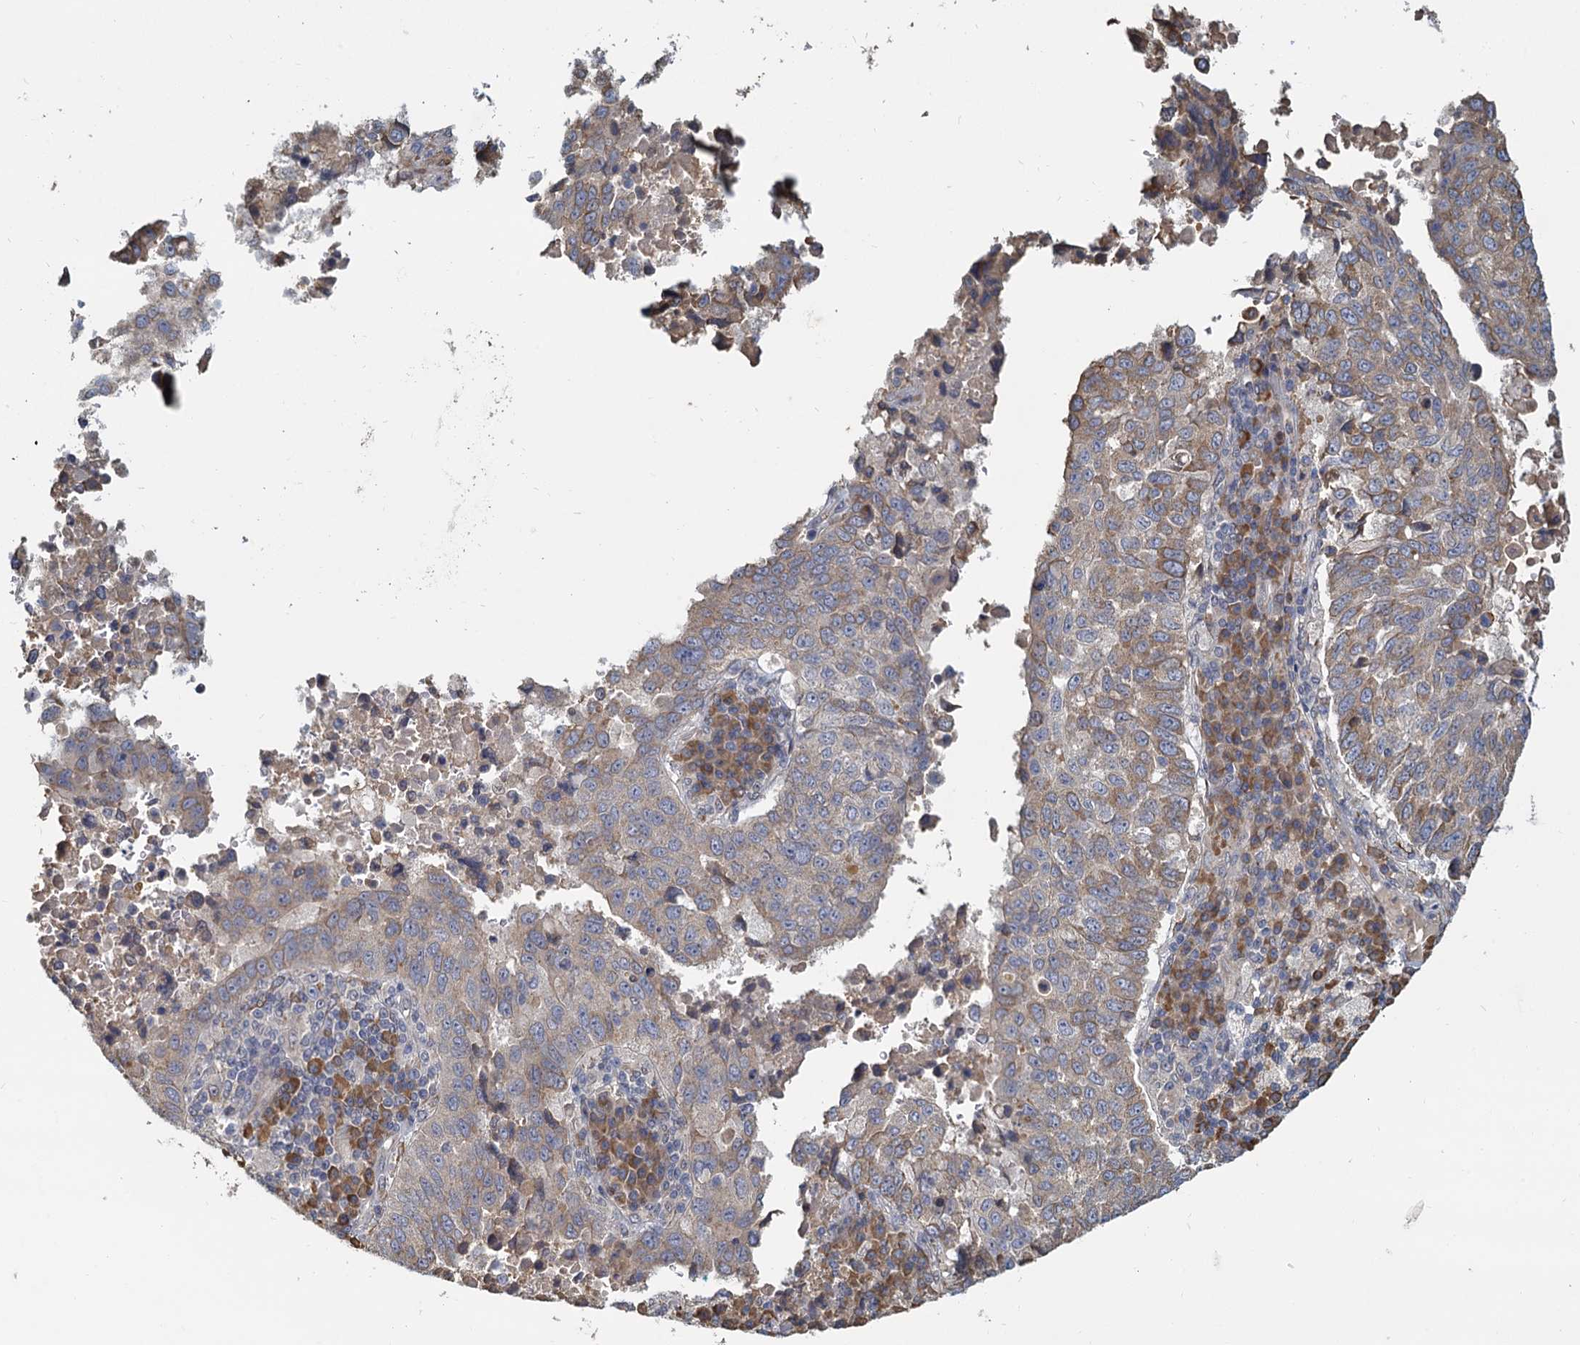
{"staining": {"intensity": "weak", "quantity": "<25%", "location": "cytoplasmic/membranous"}, "tissue": "lung cancer", "cell_type": "Tumor cells", "image_type": "cancer", "snomed": [{"axis": "morphology", "description": "Squamous cell carcinoma, NOS"}, {"axis": "topography", "description": "Lung"}], "caption": "There is no significant positivity in tumor cells of lung cancer.", "gene": "LRRC51", "patient": {"sex": "male", "age": 73}}